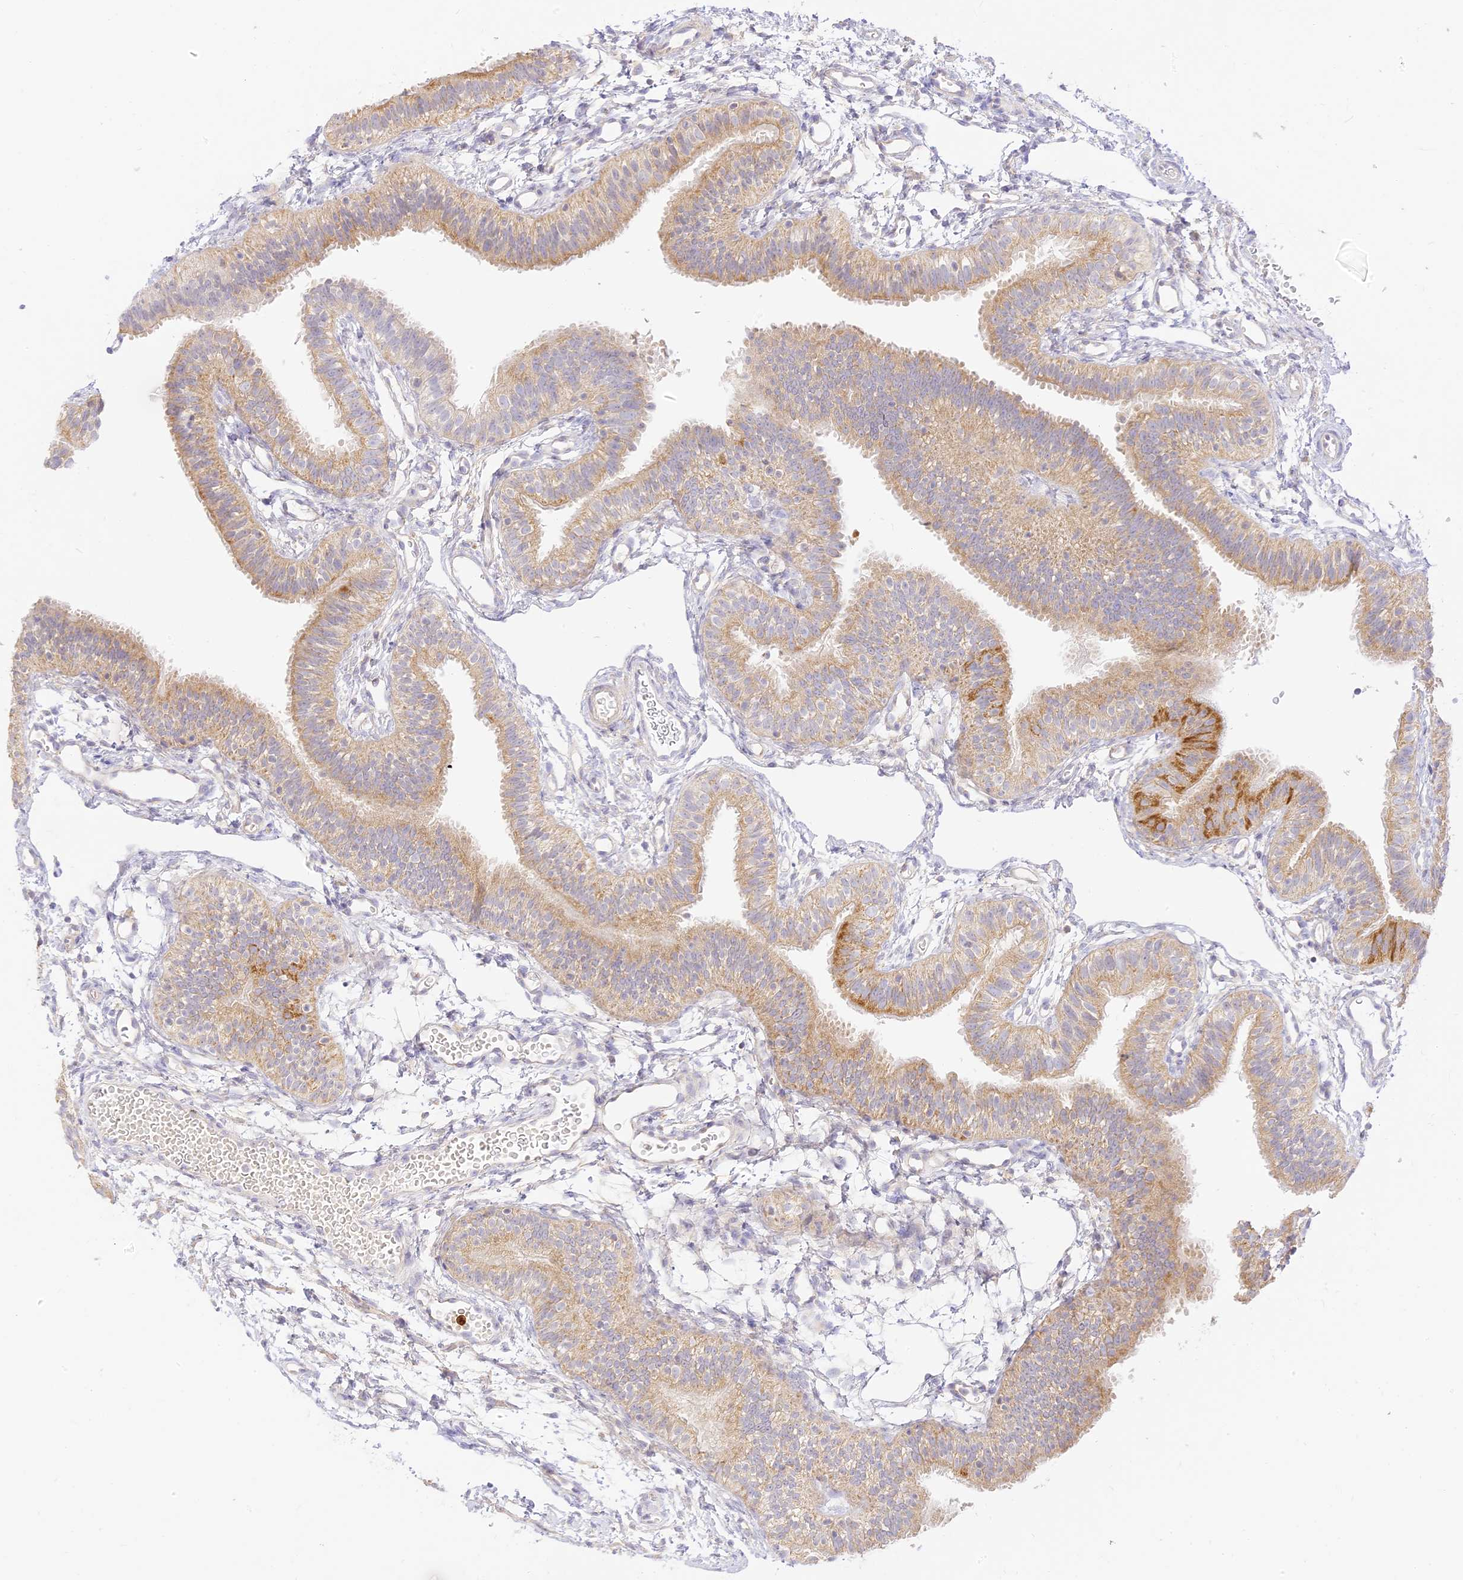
{"staining": {"intensity": "moderate", "quantity": ">75%", "location": "cytoplasmic/membranous"}, "tissue": "fallopian tube", "cell_type": "Glandular cells", "image_type": "normal", "snomed": [{"axis": "morphology", "description": "Normal tissue, NOS"}, {"axis": "topography", "description": "Fallopian tube"}], "caption": "Moderate cytoplasmic/membranous positivity for a protein is appreciated in about >75% of glandular cells of unremarkable fallopian tube using immunohistochemistry (IHC).", "gene": "LRRC15", "patient": {"sex": "female", "age": 35}}